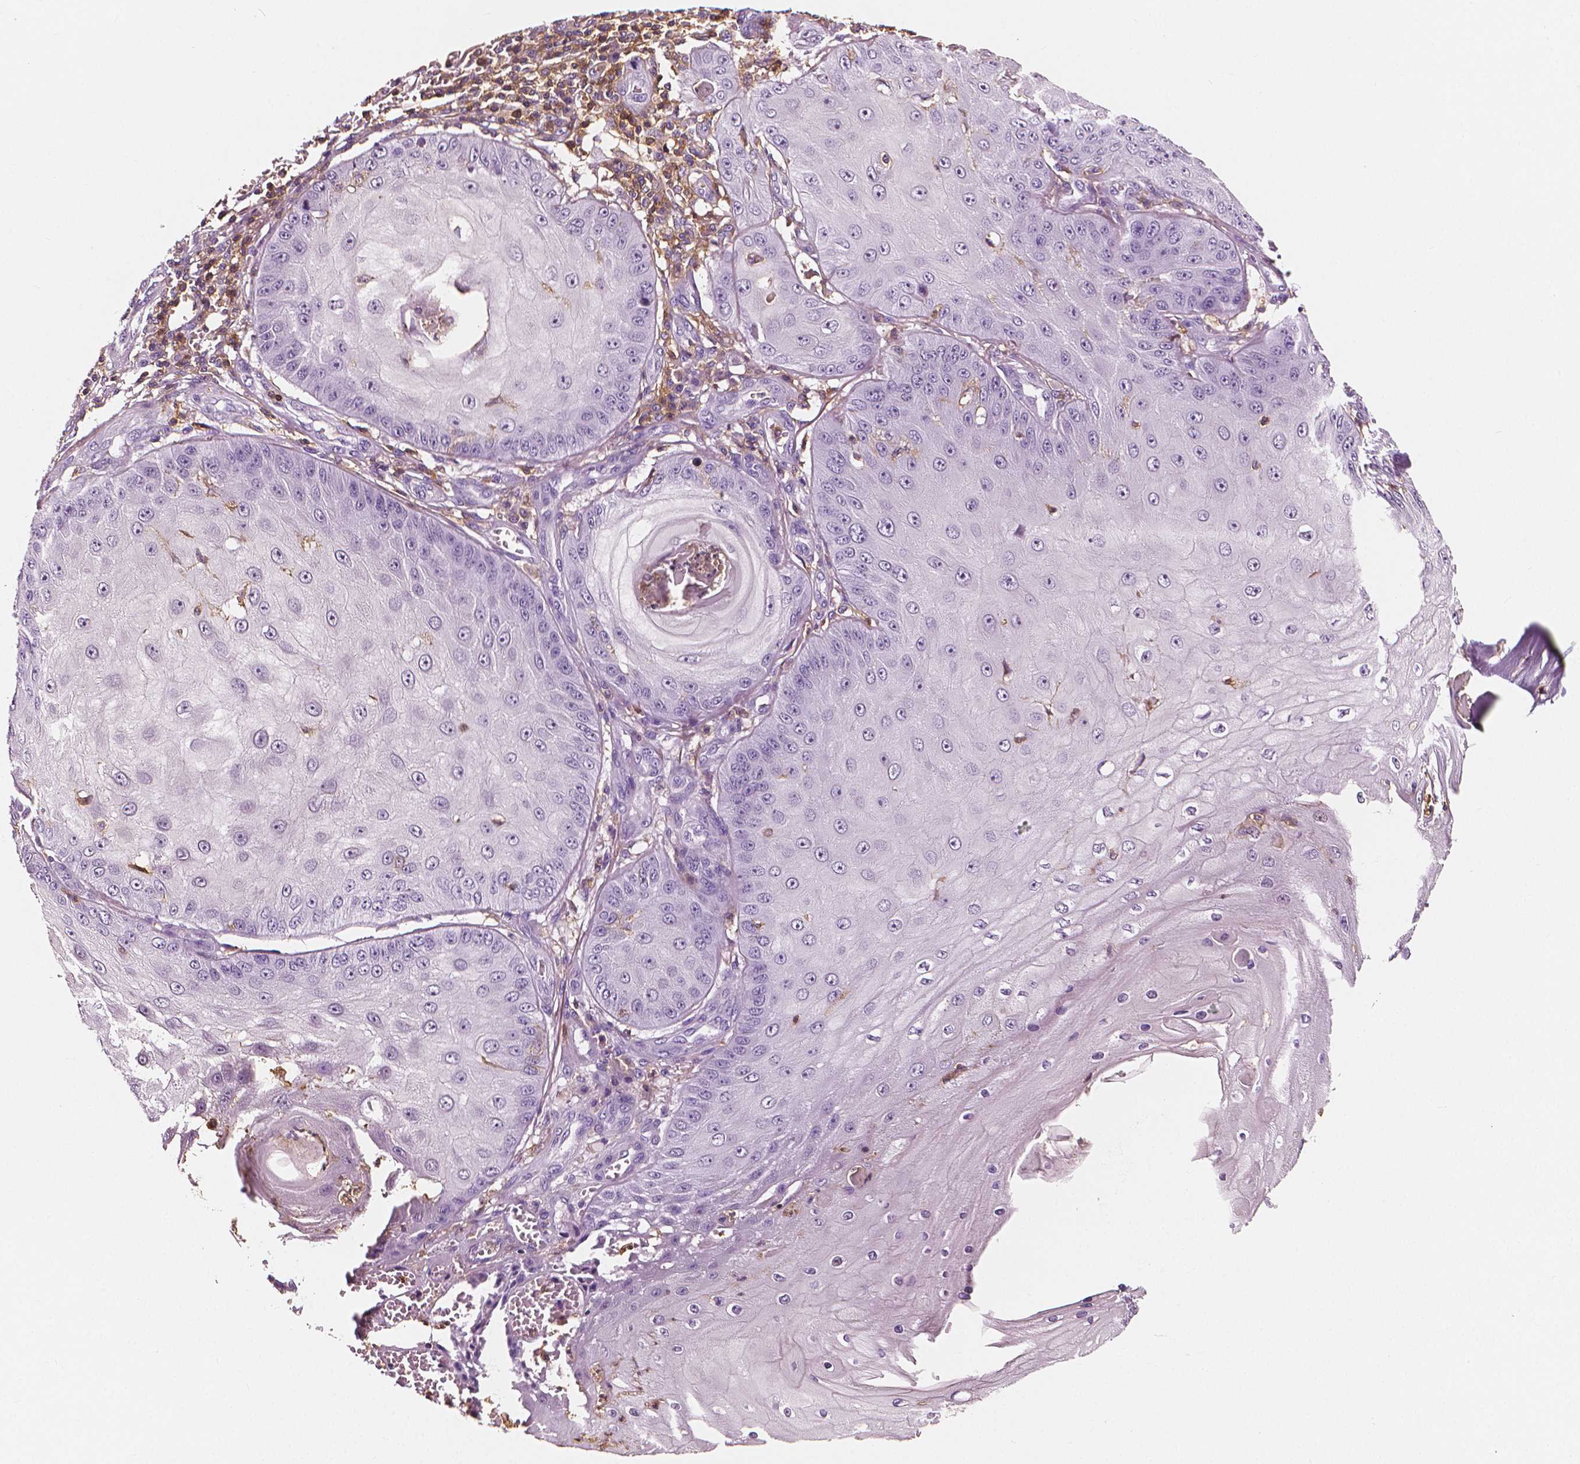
{"staining": {"intensity": "negative", "quantity": "none", "location": "none"}, "tissue": "skin cancer", "cell_type": "Tumor cells", "image_type": "cancer", "snomed": [{"axis": "morphology", "description": "Squamous cell carcinoma, NOS"}, {"axis": "topography", "description": "Skin"}], "caption": "Photomicrograph shows no protein positivity in tumor cells of skin cancer (squamous cell carcinoma) tissue. (DAB (3,3'-diaminobenzidine) immunohistochemistry (IHC) with hematoxylin counter stain).", "gene": "PTPRC", "patient": {"sex": "male", "age": 70}}